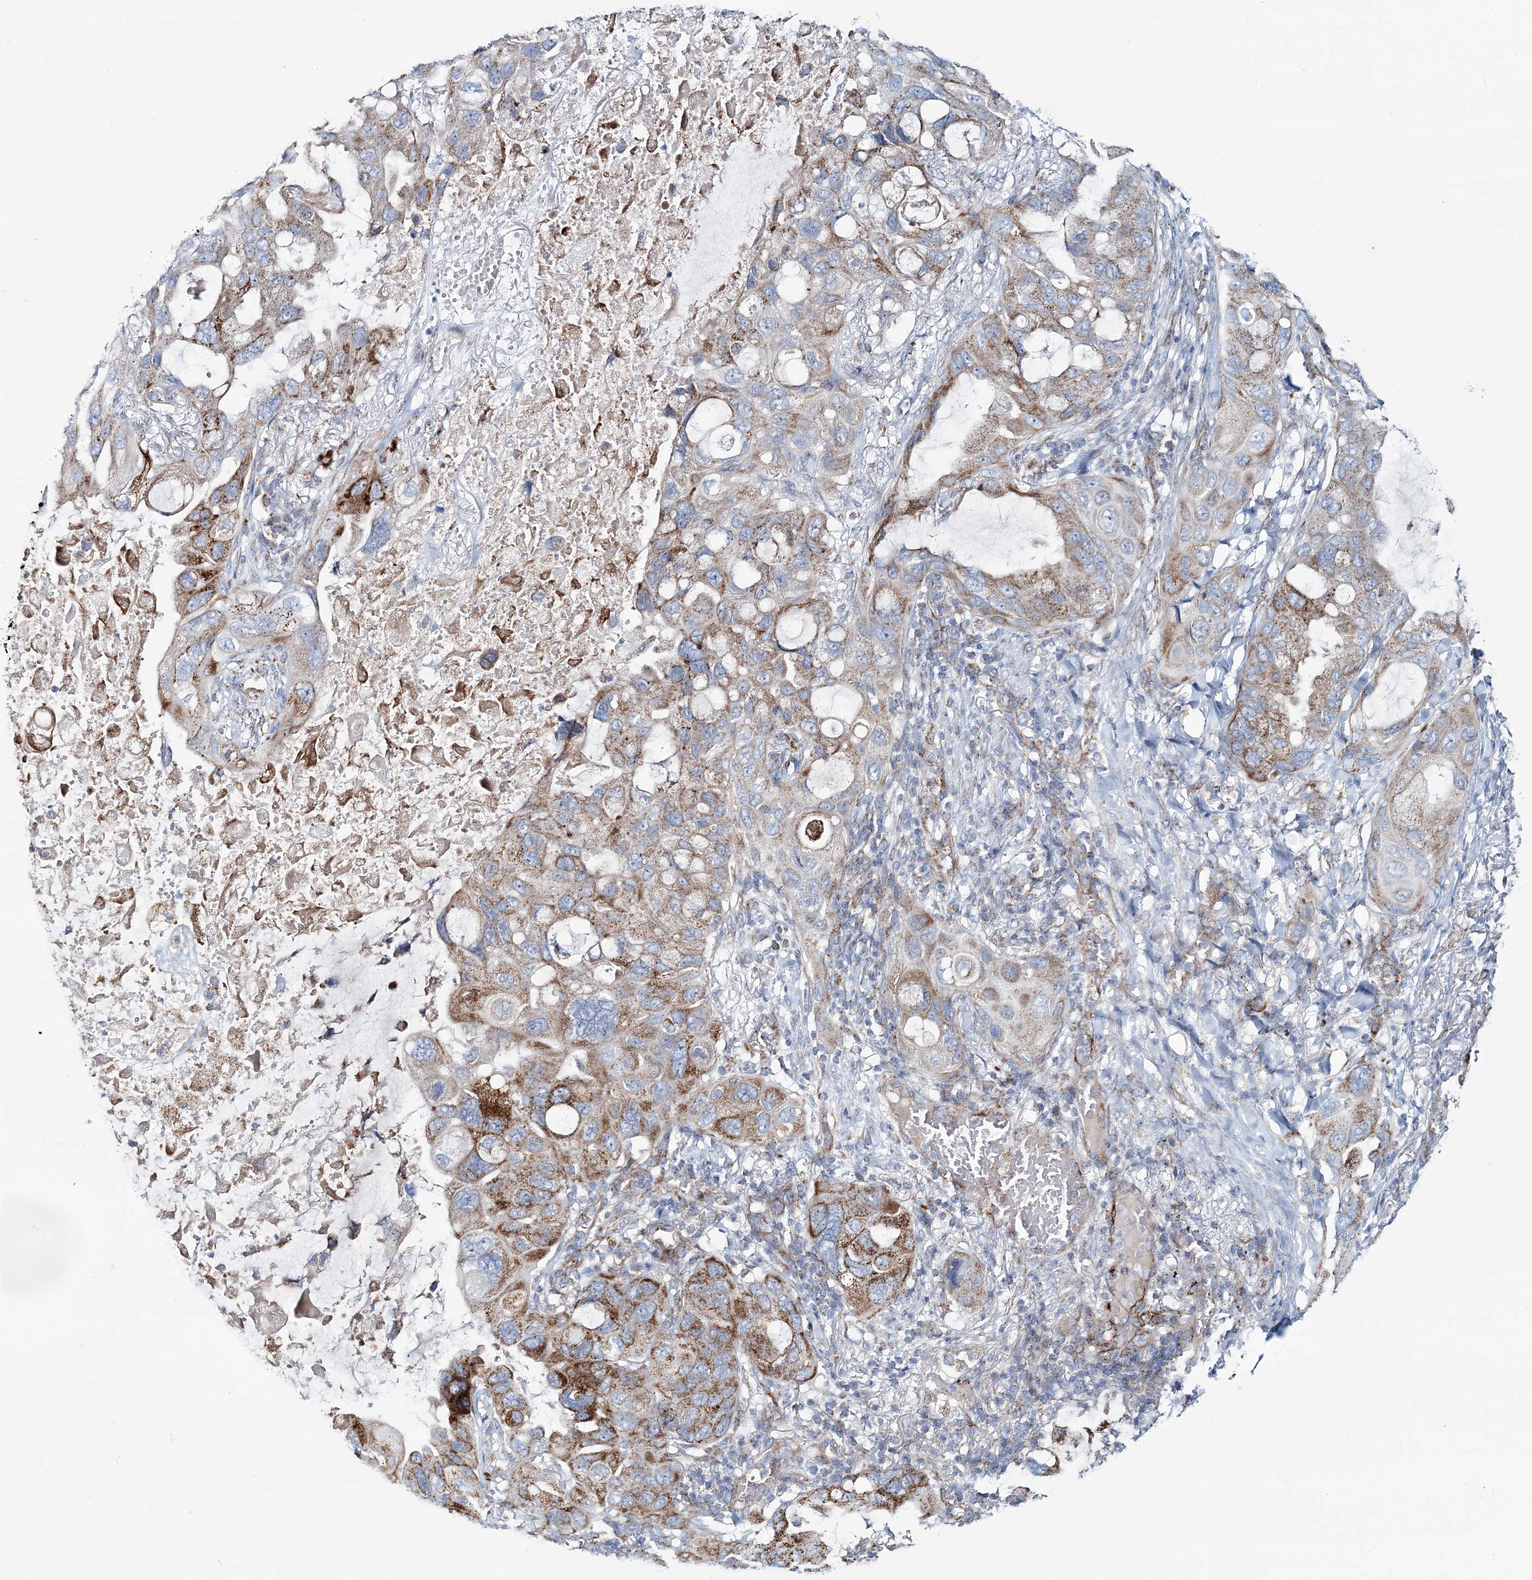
{"staining": {"intensity": "moderate", "quantity": ">75%", "location": "cytoplasmic/membranous"}, "tissue": "lung cancer", "cell_type": "Tumor cells", "image_type": "cancer", "snomed": [{"axis": "morphology", "description": "Squamous cell carcinoma, NOS"}, {"axis": "topography", "description": "Lung"}], "caption": "Tumor cells demonstrate medium levels of moderate cytoplasmic/membranous staining in about >75% of cells in human lung cancer (squamous cell carcinoma).", "gene": "ARHGAP6", "patient": {"sex": "female", "age": 73}}